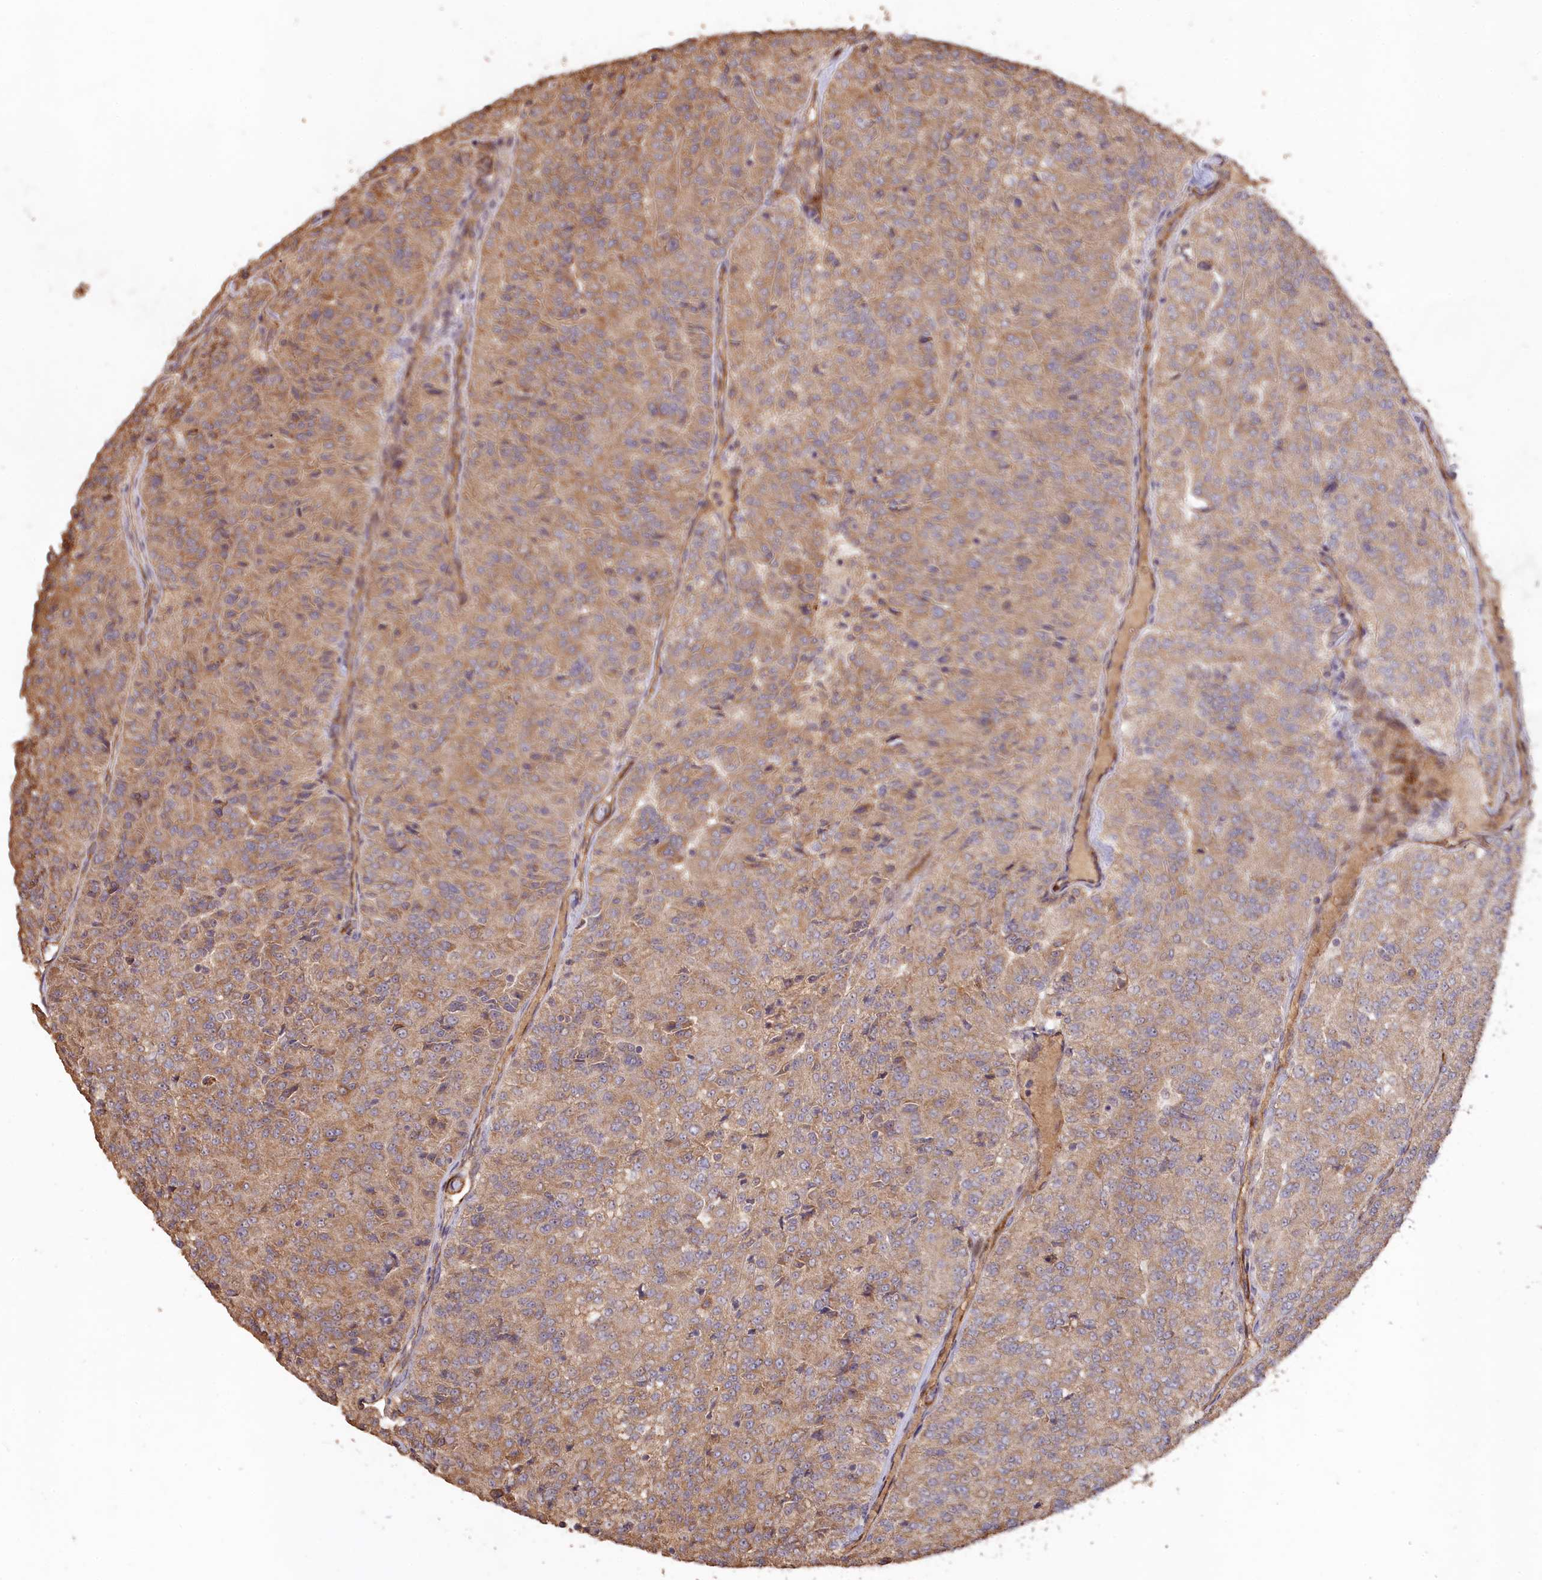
{"staining": {"intensity": "moderate", "quantity": "25%-75%", "location": "cytoplasmic/membranous"}, "tissue": "renal cancer", "cell_type": "Tumor cells", "image_type": "cancer", "snomed": [{"axis": "morphology", "description": "Adenocarcinoma, NOS"}, {"axis": "topography", "description": "Kidney"}], "caption": "DAB immunohistochemical staining of human renal cancer shows moderate cytoplasmic/membranous protein expression in approximately 25%-75% of tumor cells.", "gene": "LAYN", "patient": {"sex": "female", "age": 63}}